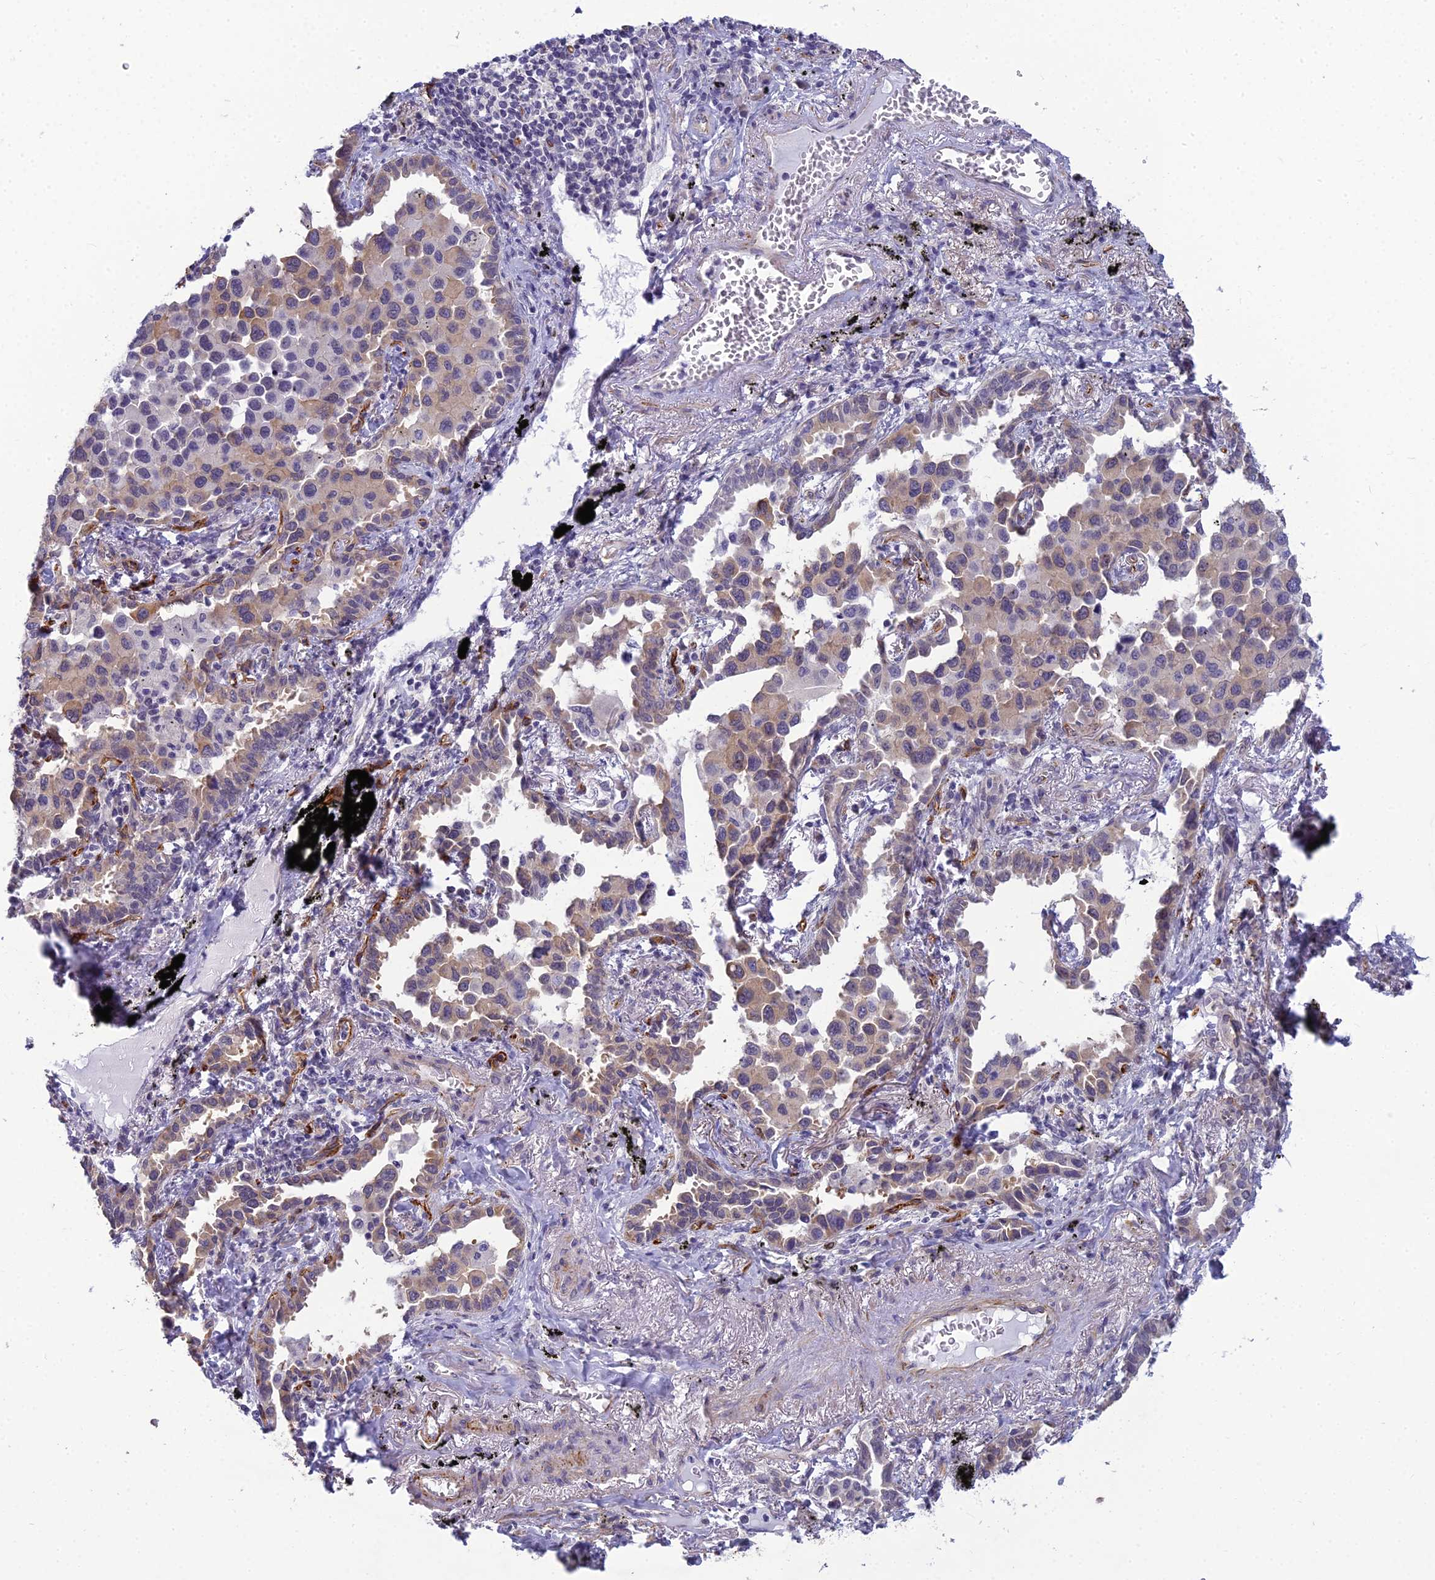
{"staining": {"intensity": "weak", "quantity": "25%-75%", "location": "cytoplasmic/membranous"}, "tissue": "lung cancer", "cell_type": "Tumor cells", "image_type": "cancer", "snomed": [{"axis": "morphology", "description": "Adenocarcinoma, NOS"}, {"axis": "topography", "description": "Lung"}], "caption": "Human lung cancer (adenocarcinoma) stained with a protein marker reveals weak staining in tumor cells.", "gene": "RGL3", "patient": {"sex": "male", "age": 67}}